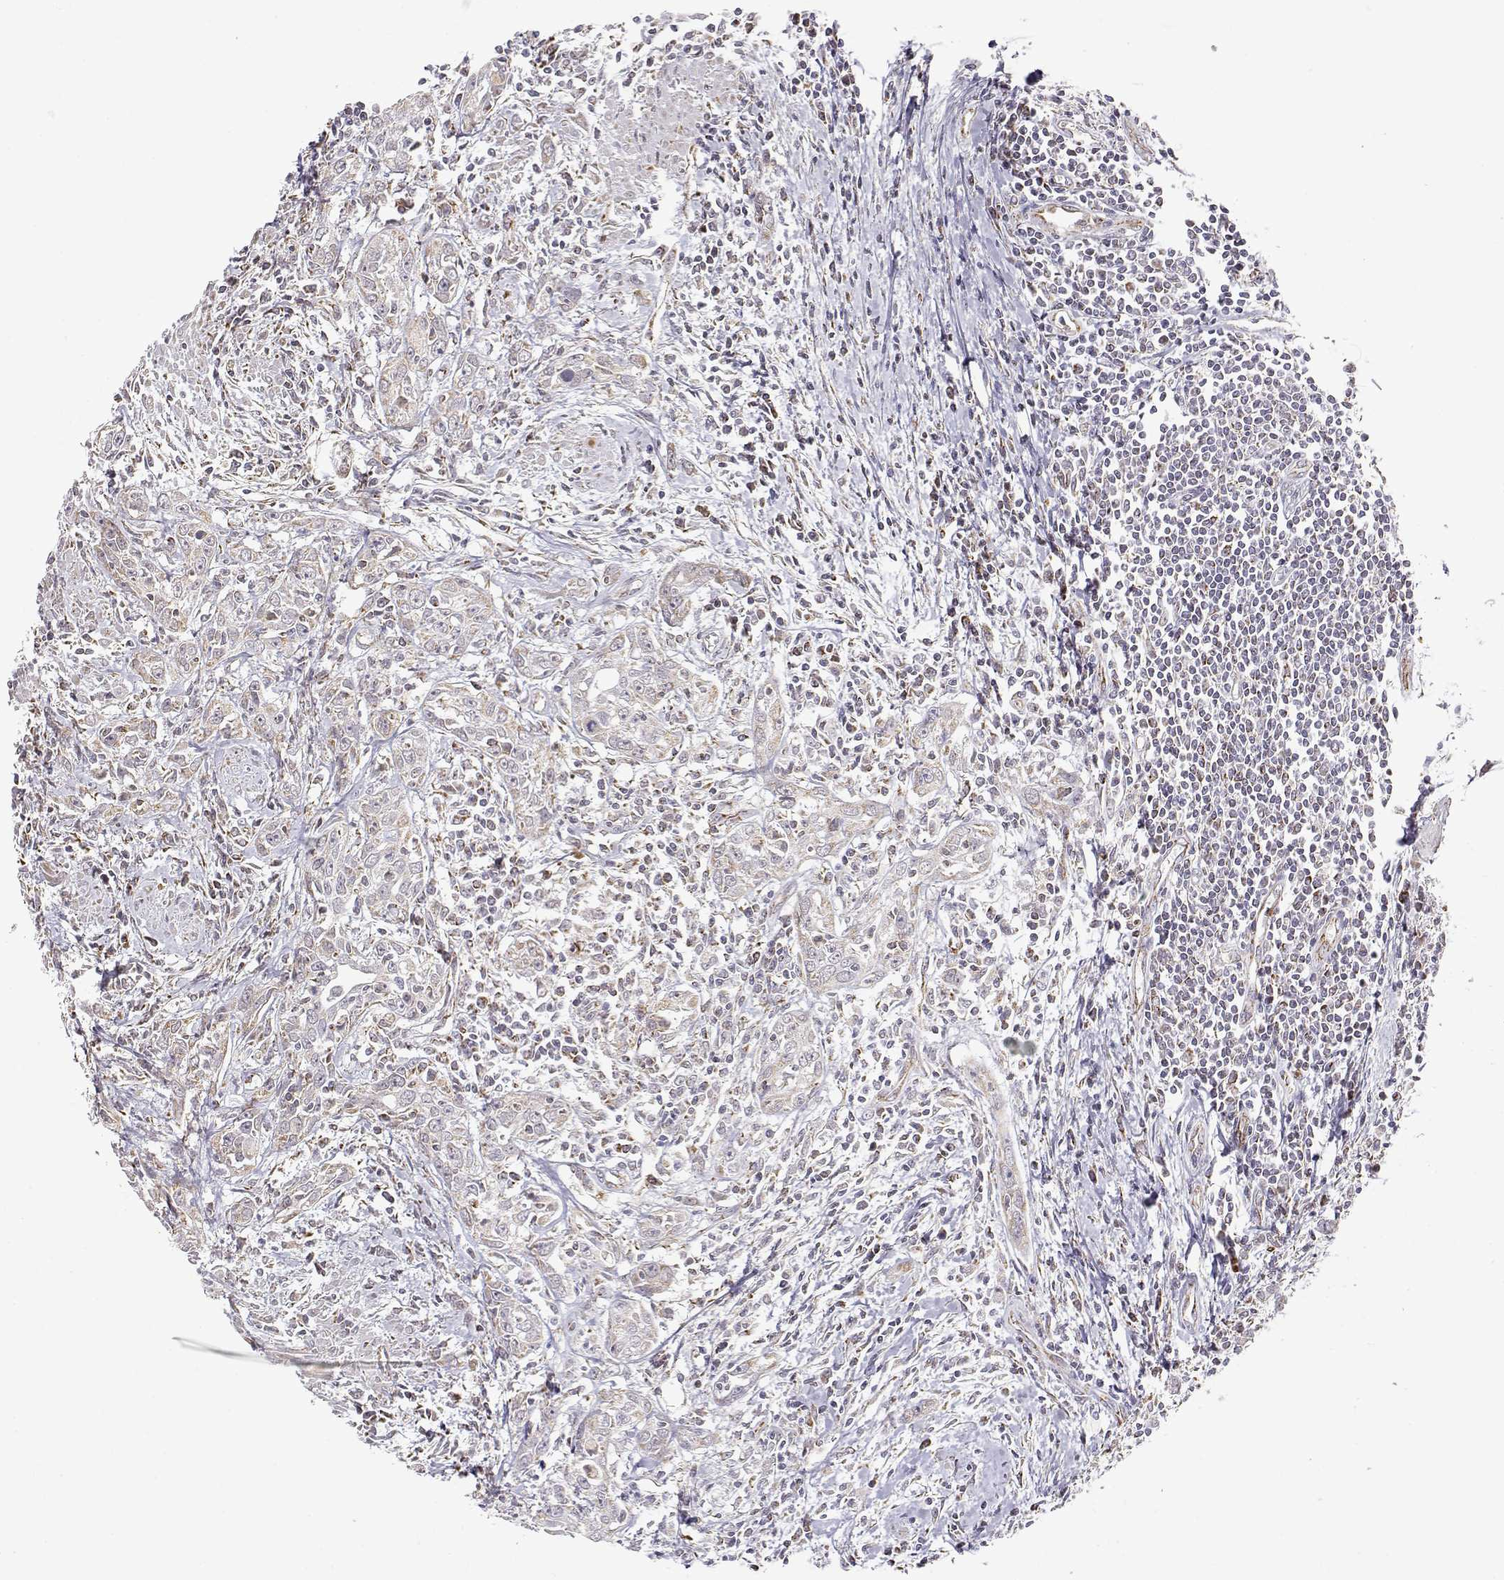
{"staining": {"intensity": "weak", "quantity": "25%-75%", "location": "cytoplasmic/membranous"}, "tissue": "urothelial cancer", "cell_type": "Tumor cells", "image_type": "cancer", "snomed": [{"axis": "morphology", "description": "Urothelial carcinoma, High grade"}, {"axis": "topography", "description": "Urinary bladder"}], "caption": "Urothelial carcinoma (high-grade) stained with DAB (3,3'-diaminobenzidine) IHC demonstrates low levels of weak cytoplasmic/membranous positivity in approximately 25%-75% of tumor cells.", "gene": "EXOG", "patient": {"sex": "male", "age": 83}}